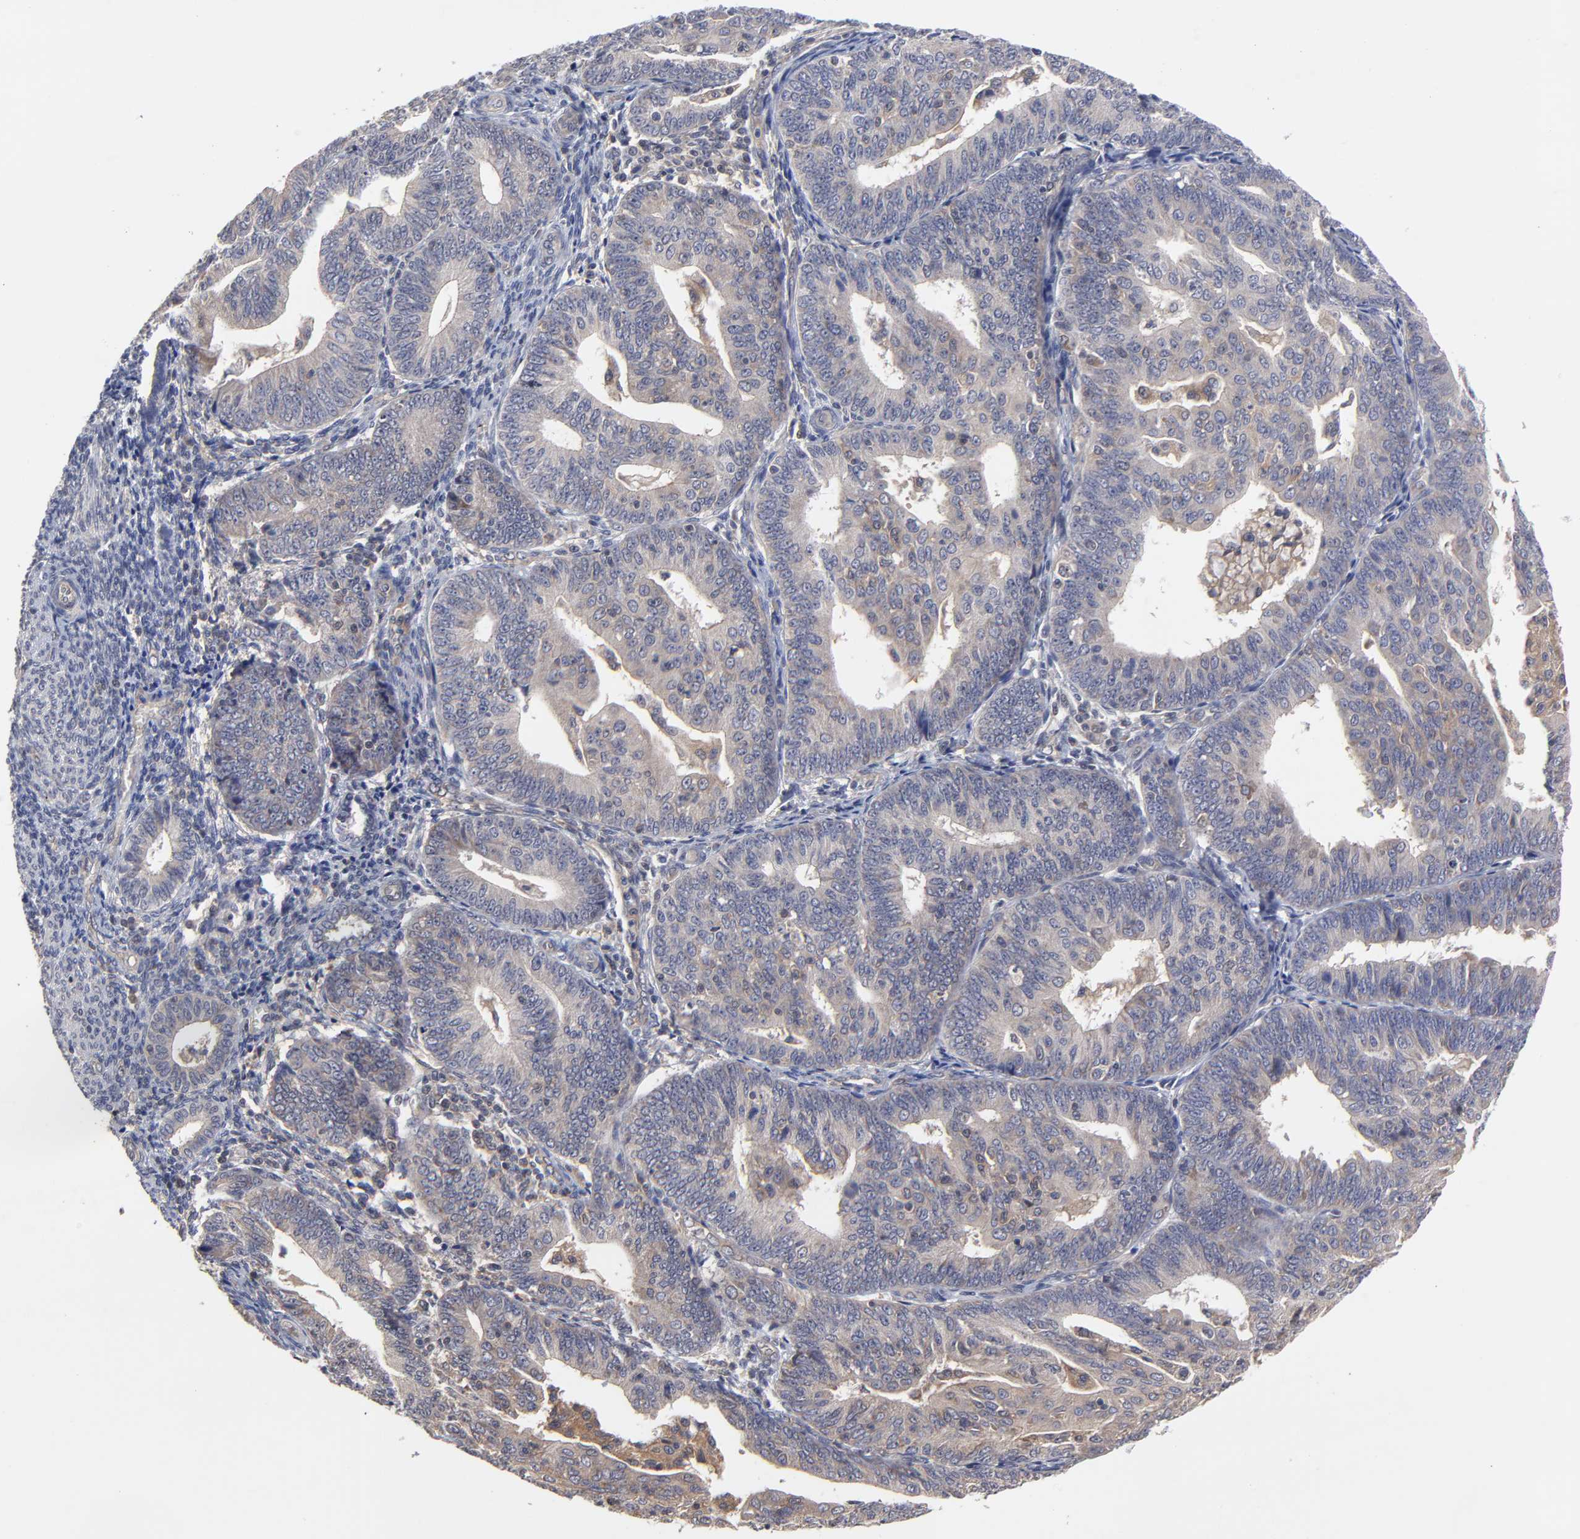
{"staining": {"intensity": "weak", "quantity": ">75%", "location": "cytoplasmic/membranous"}, "tissue": "endometrial cancer", "cell_type": "Tumor cells", "image_type": "cancer", "snomed": [{"axis": "morphology", "description": "Adenocarcinoma, NOS"}, {"axis": "topography", "description": "Endometrium"}], "caption": "The histopathology image reveals staining of endometrial cancer (adenocarcinoma), revealing weak cytoplasmic/membranous protein expression (brown color) within tumor cells. The protein is shown in brown color, while the nuclei are stained blue.", "gene": "ZNF157", "patient": {"sex": "female", "age": 56}}